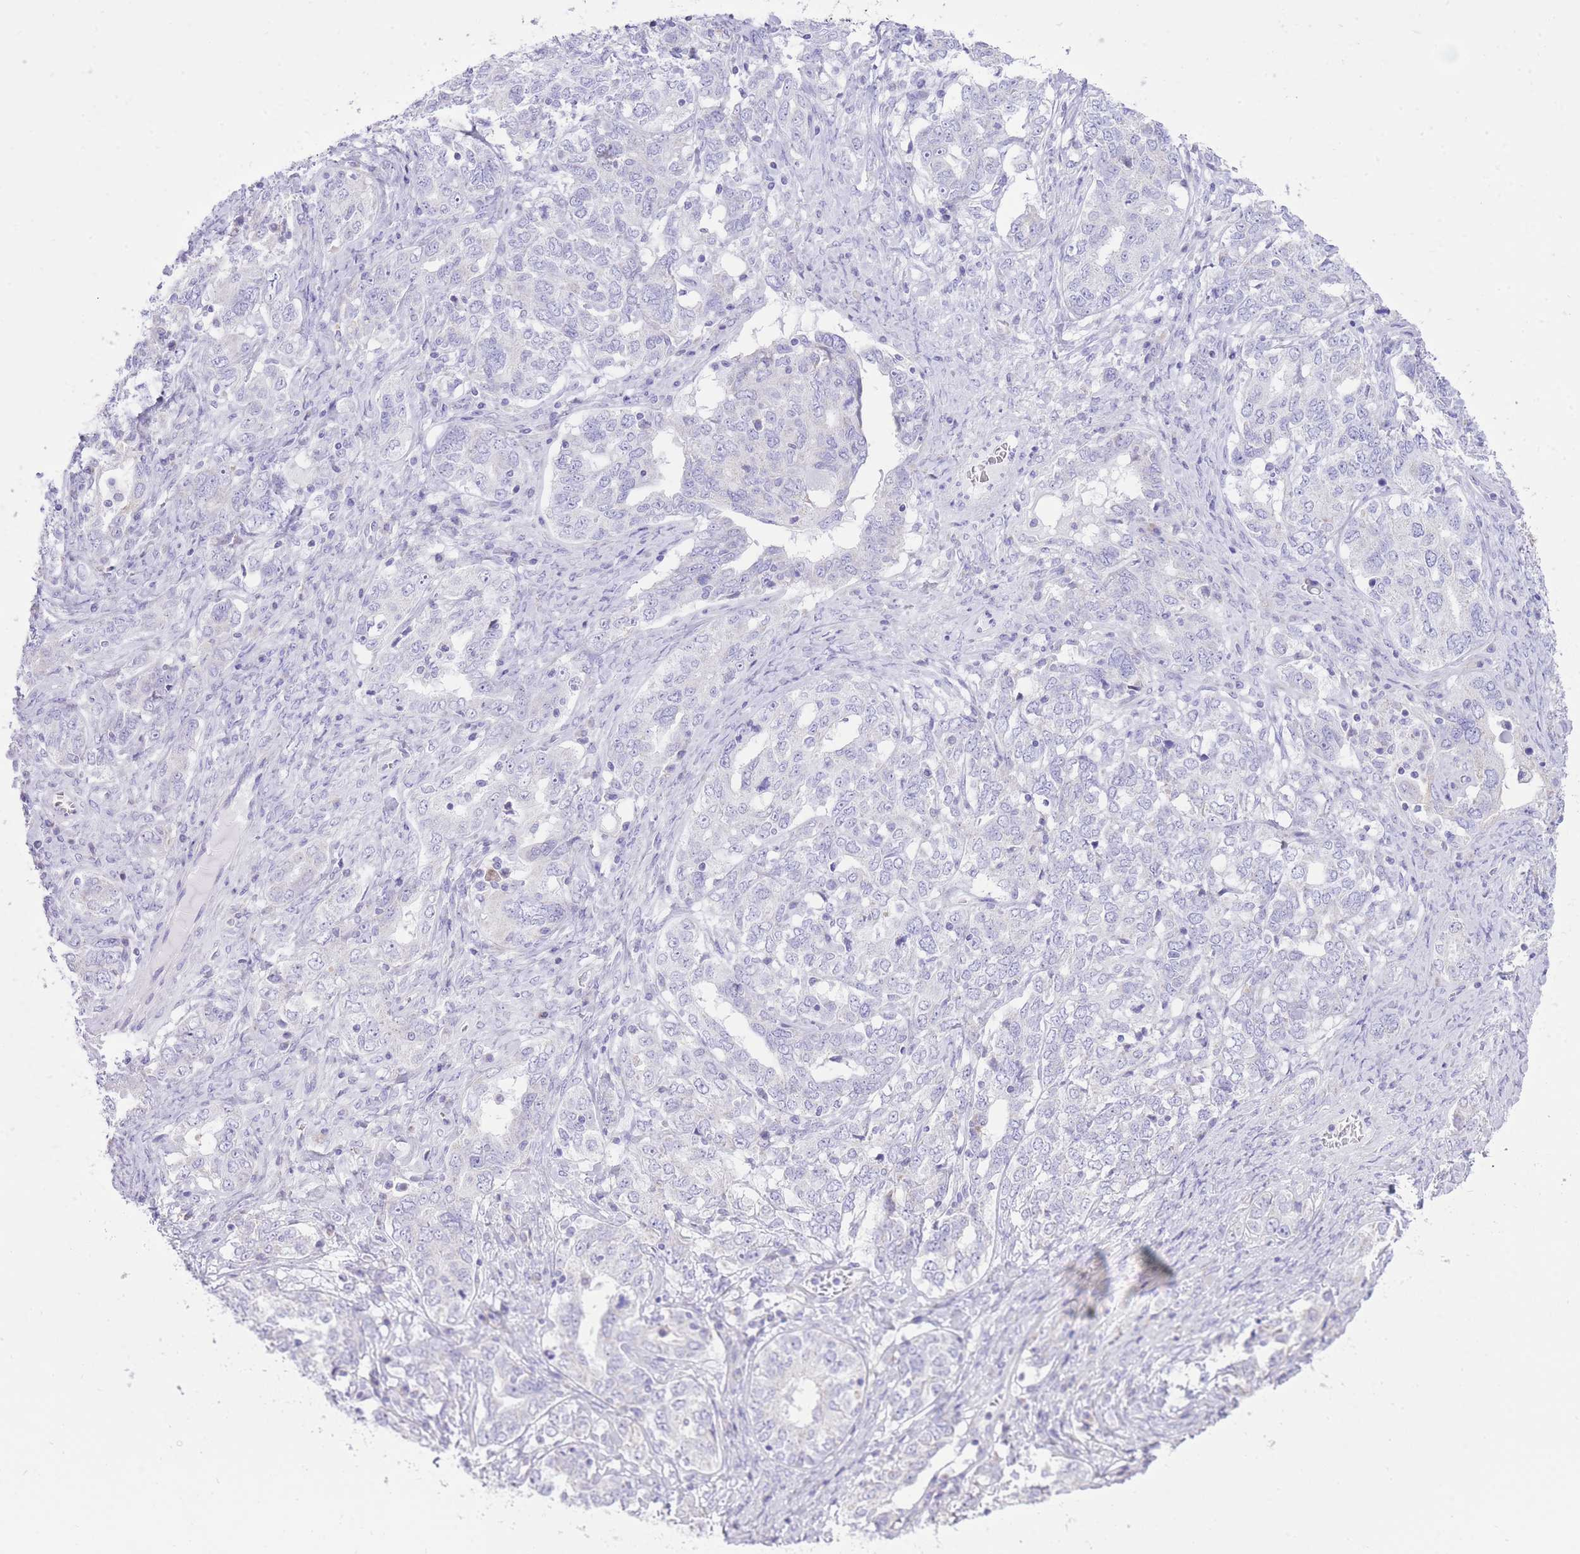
{"staining": {"intensity": "negative", "quantity": "none", "location": "none"}, "tissue": "ovarian cancer", "cell_type": "Tumor cells", "image_type": "cancer", "snomed": [{"axis": "morphology", "description": "Carcinoma, endometroid"}, {"axis": "topography", "description": "Ovary"}], "caption": "The histopathology image exhibits no significant staining in tumor cells of ovarian endometroid carcinoma. The staining is performed using DAB brown chromogen with nuclei counter-stained in using hematoxylin.", "gene": "SLC4A4", "patient": {"sex": "female", "age": 62}}